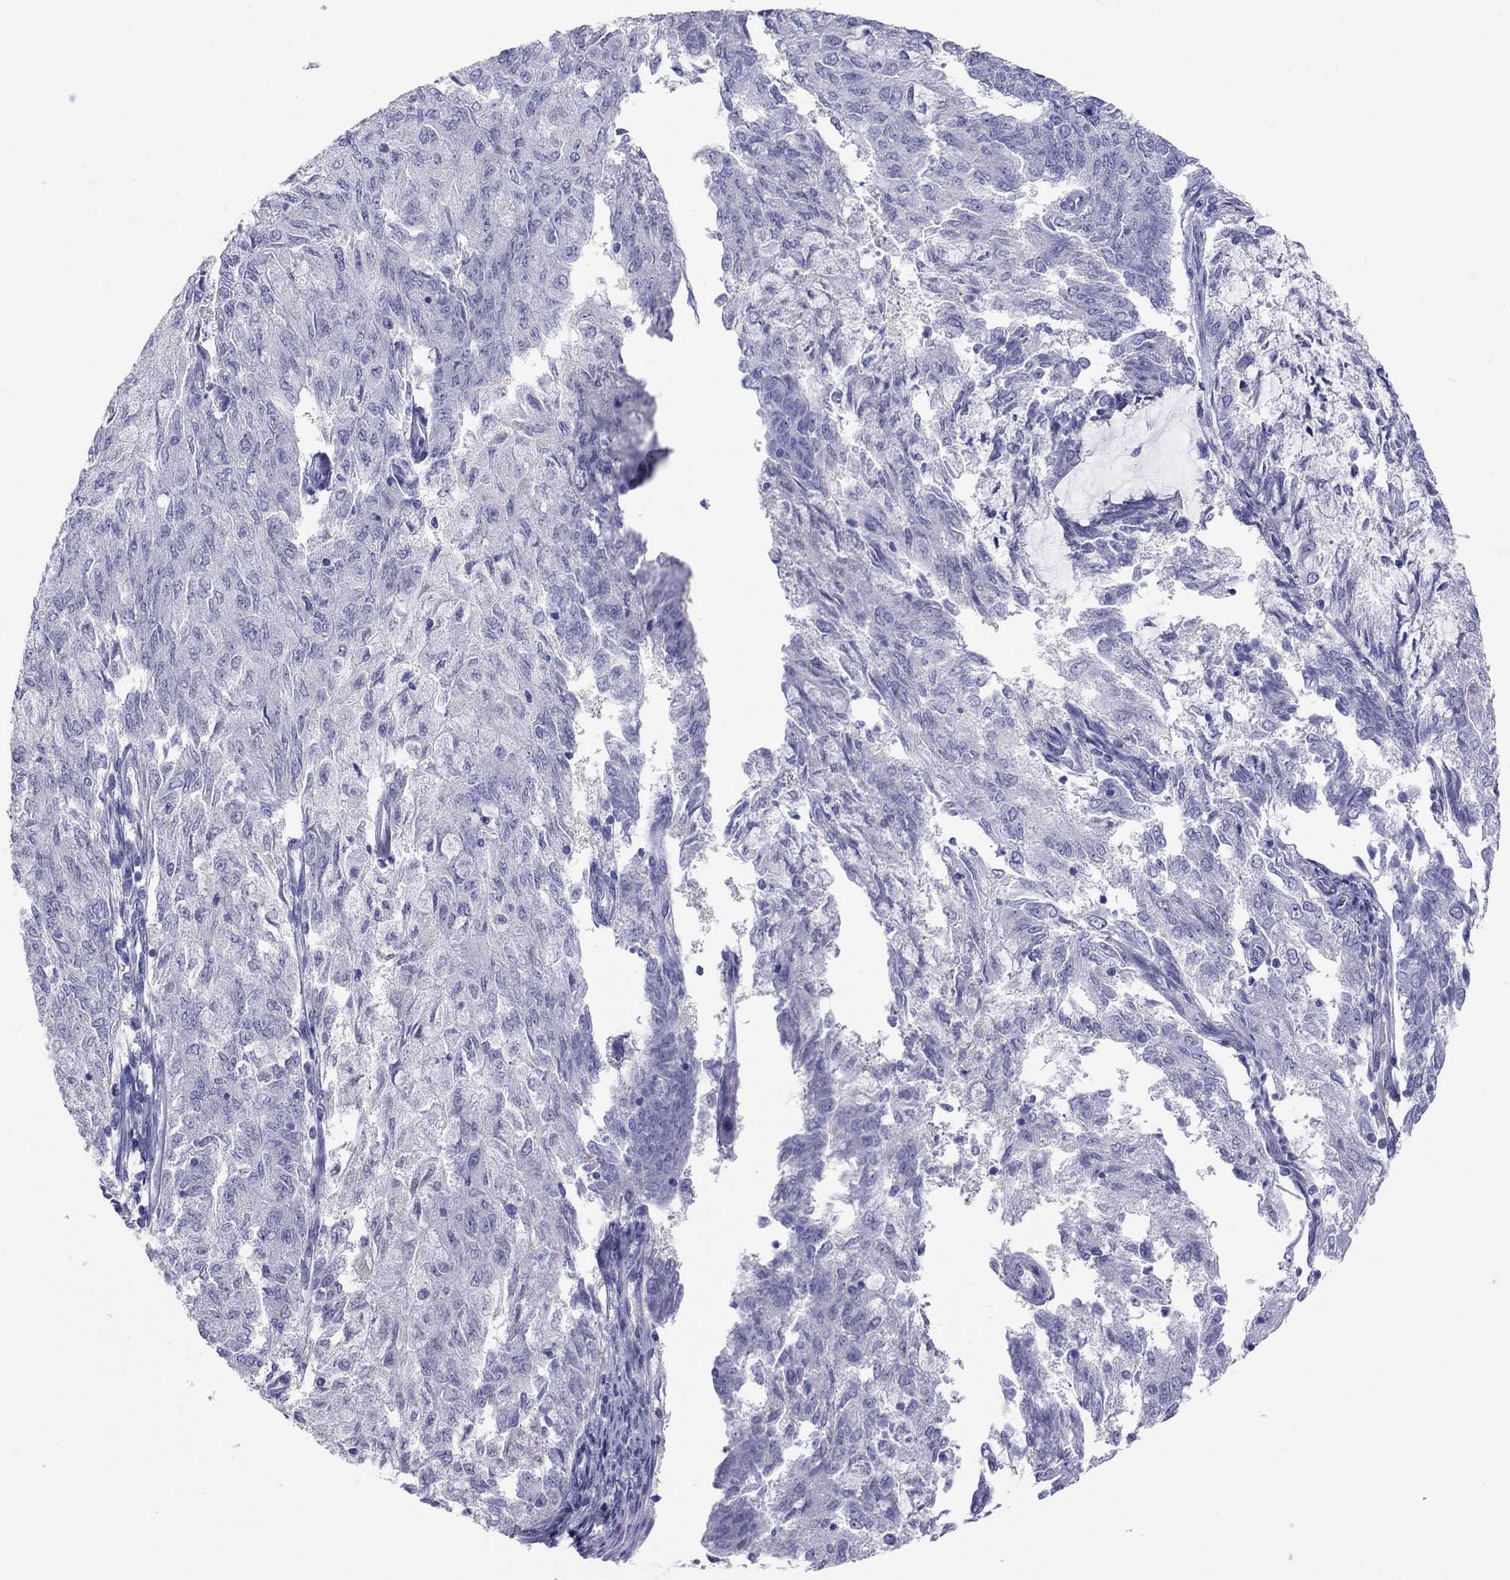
{"staining": {"intensity": "negative", "quantity": "none", "location": "none"}, "tissue": "endometrial cancer", "cell_type": "Tumor cells", "image_type": "cancer", "snomed": [{"axis": "morphology", "description": "Adenocarcinoma, NOS"}, {"axis": "topography", "description": "Endometrium"}], "caption": "Immunohistochemistry of human endometrial cancer (adenocarcinoma) displays no expression in tumor cells. Brightfield microscopy of IHC stained with DAB (brown) and hematoxylin (blue), captured at high magnification.", "gene": "PSMB11", "patient": {"sex": "female", "age": 82}}